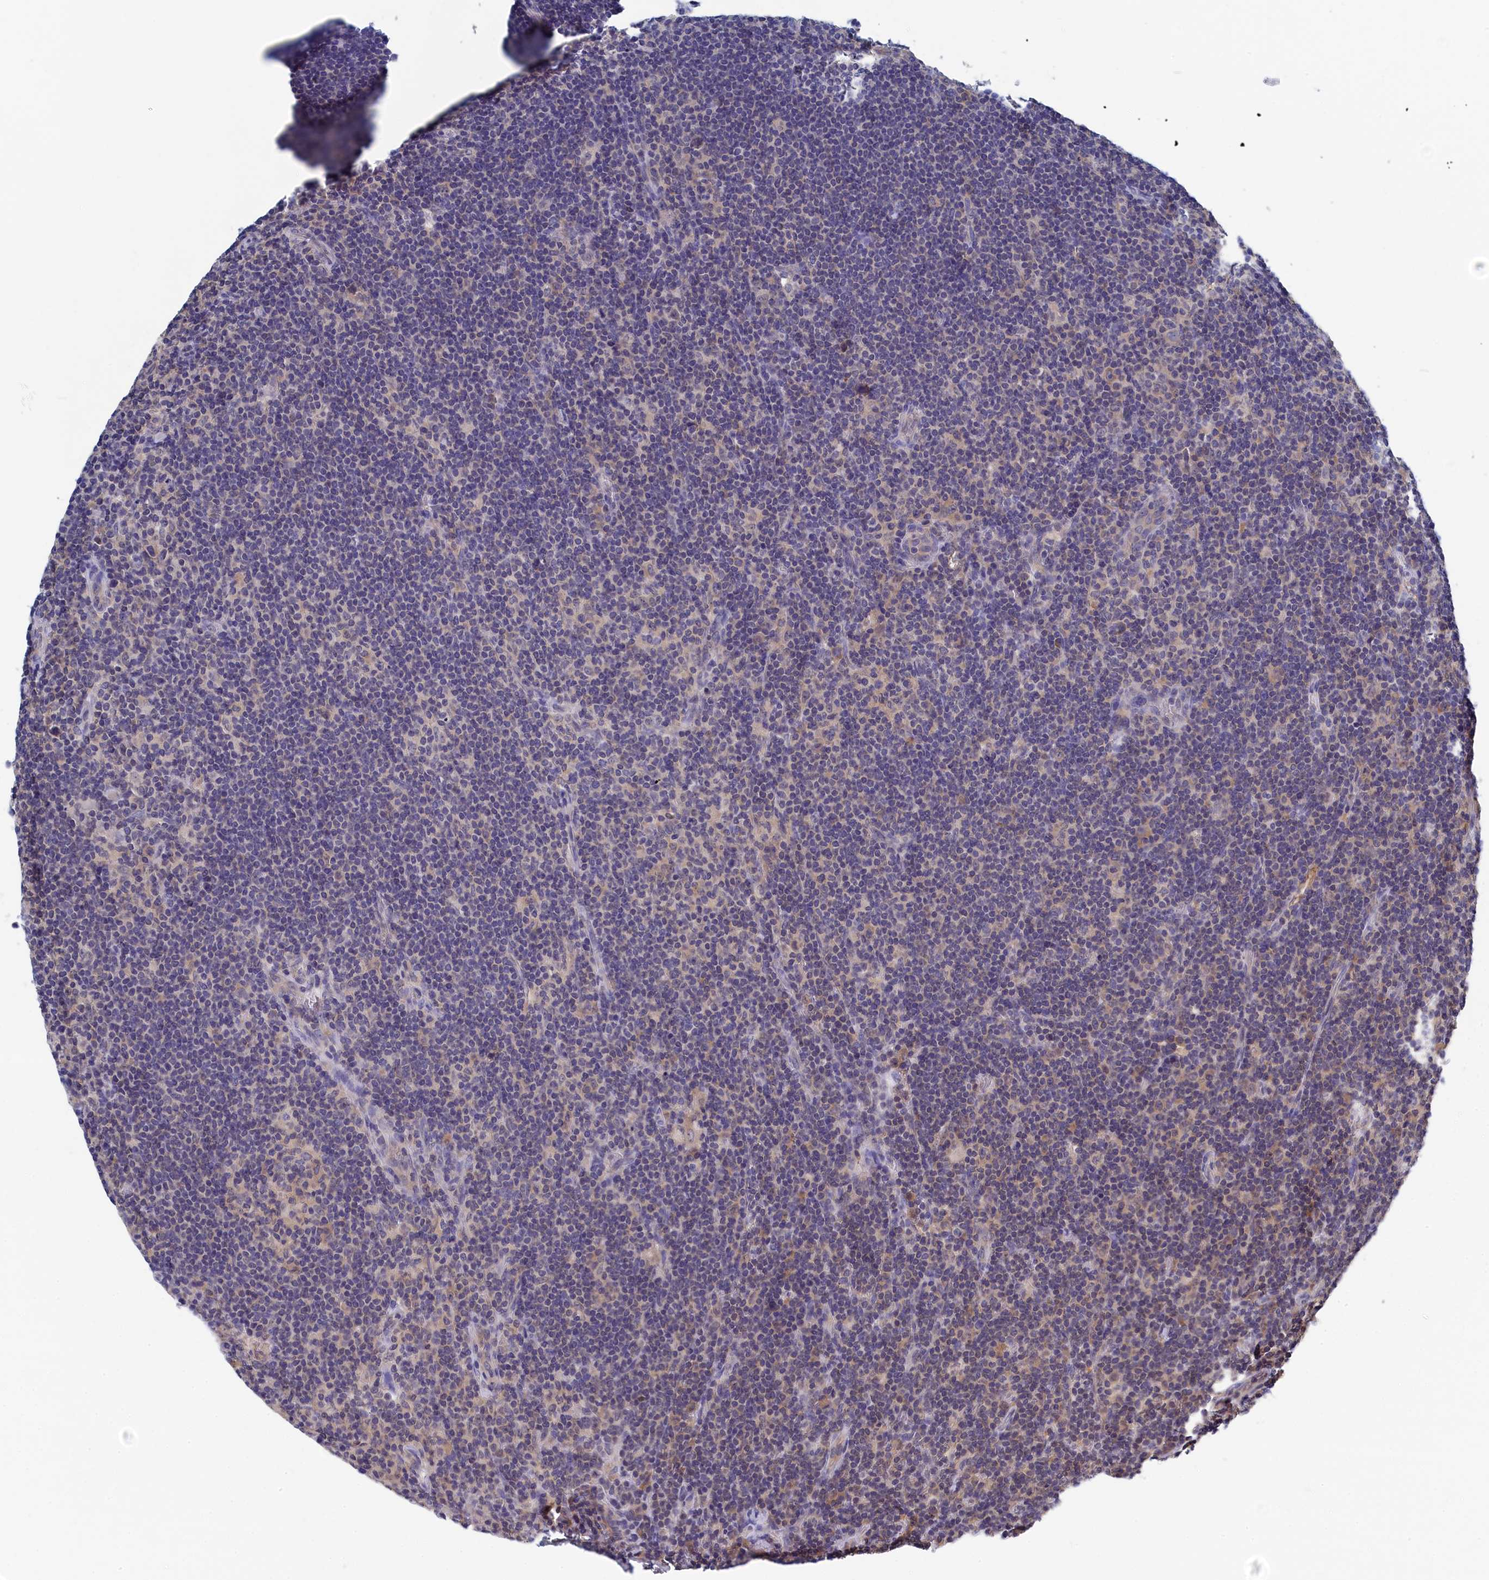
{"staining": {"intensity": "negative", "quantity": "none", "location": "none"}, "tissue": "lymphoma", "cell_type": "Tumor cells", "image_type": "cancer", "snomed": [{"axis": "morphology", "description": "Hodgkin's disease, NOS"}, {"axis": "topography", "description": "Lymph node"}], "caption": "Tumor cells are negative for protein expression in human Hodgkin's disease. (DAB (3,3'-diaminobenzidine) IHC with hematoxylin counter stain).", "gene": "PGP", "patient": {"sex": "female", "age": 57}}